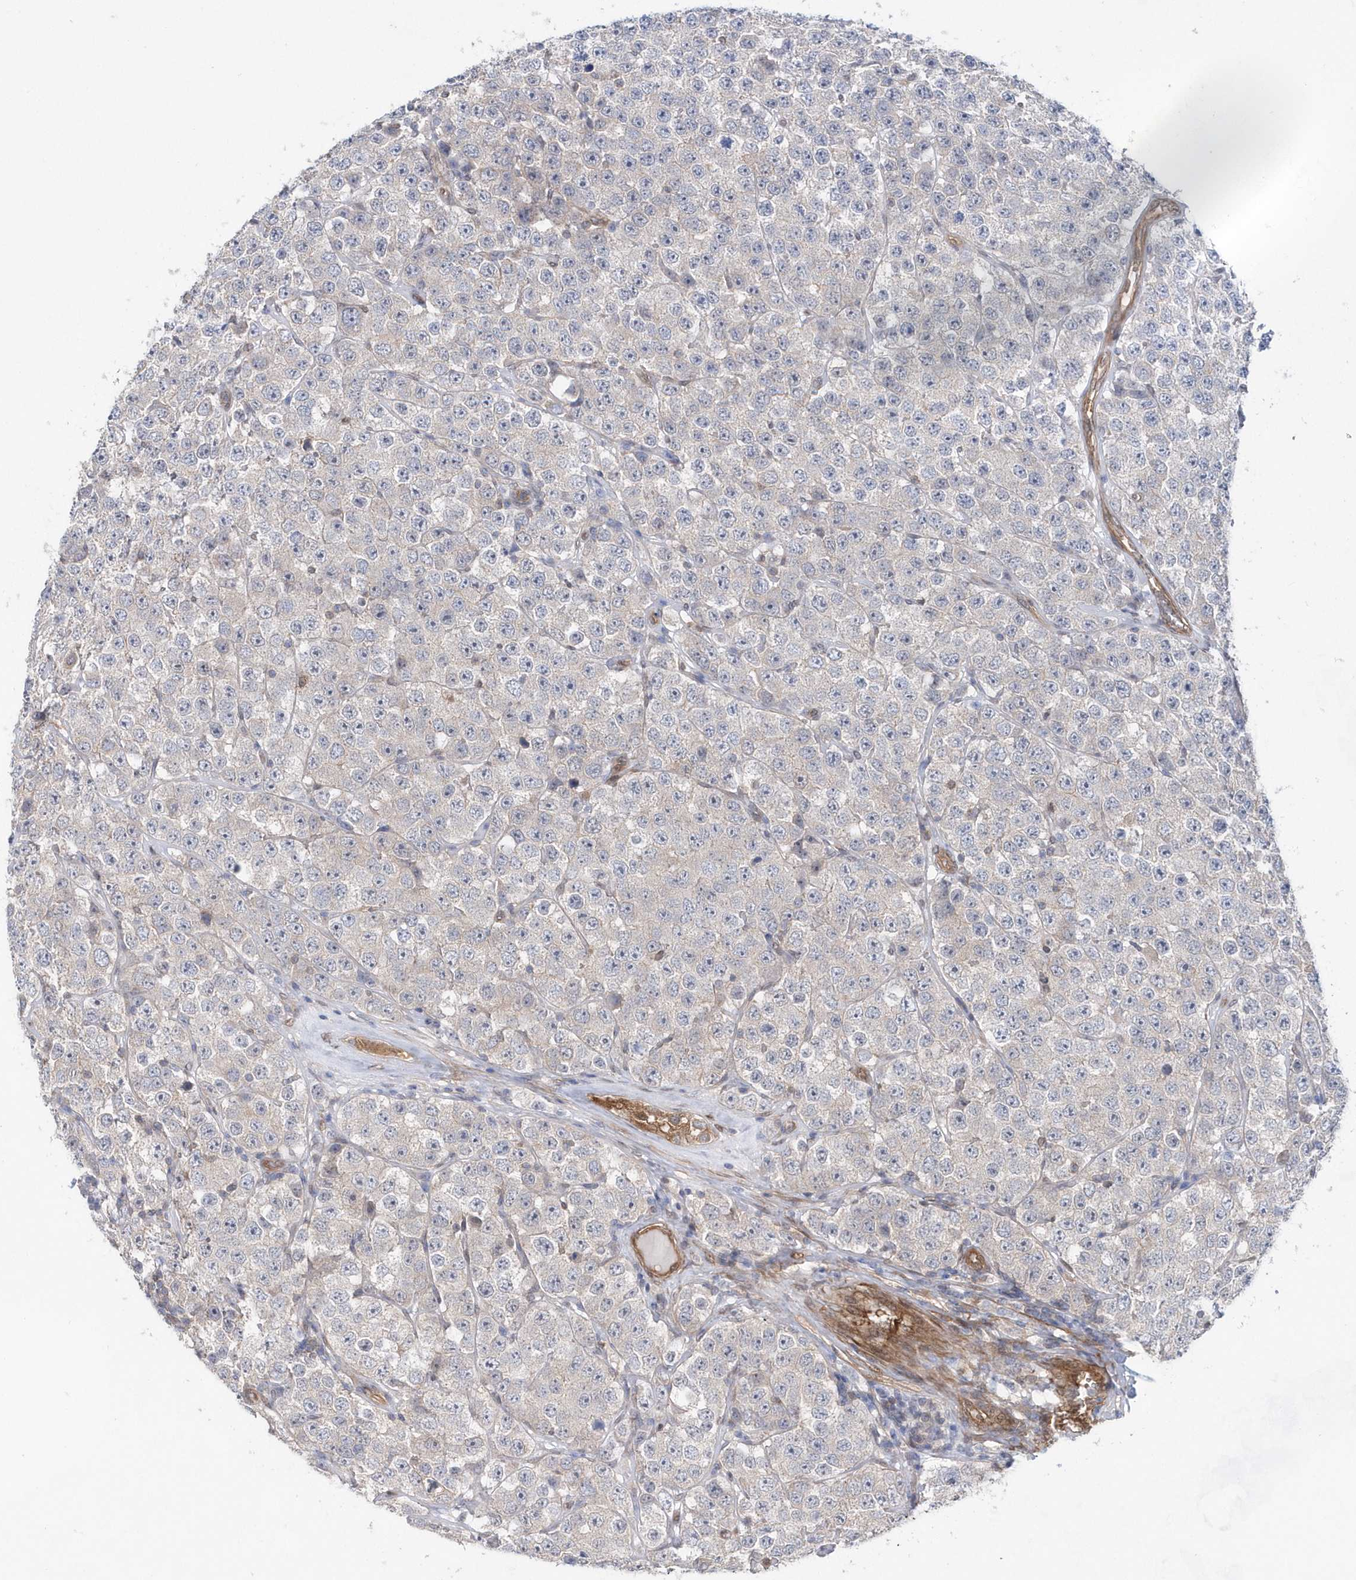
{"staining": {"intensity": "negative", "quantity": "none", "location": "none"}, "tissue": "testis cancer", "cell_type": "Tumor cells", "image_type": "cancer", "snomed": [{"axis": "morphology", "description": "Seminoma, NOS"}, {"axis": "topography", "description": "Testis"}], "caption": "Human testis seminoma stained for a protein using immunohistochemistry reveals no positivity in tumor cells.", "gene": "BDH2", "patient": {"sex": "male", "age": 28}}